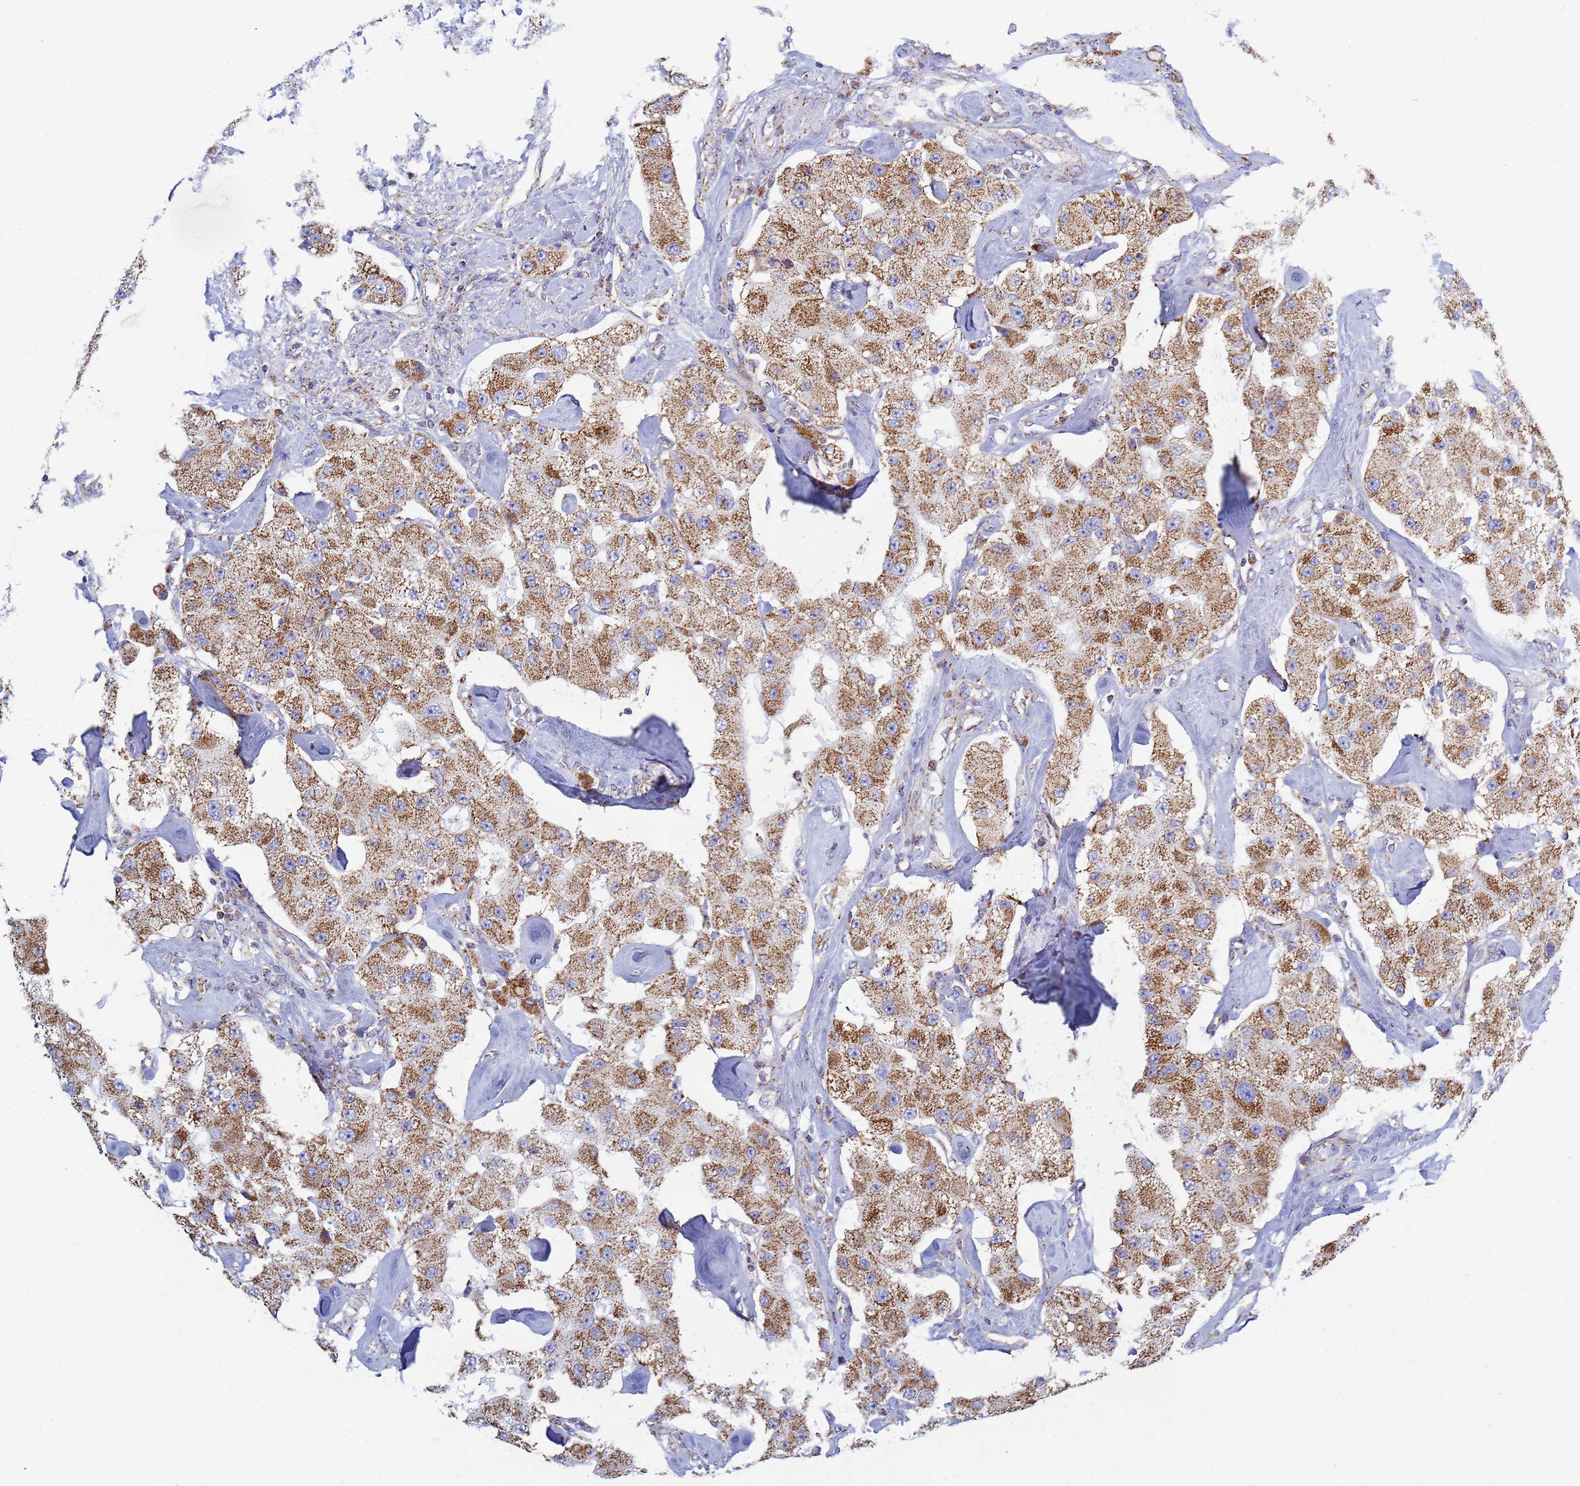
{"staining": {"intensity": "strong", "quantity": ">75%", "location": "cytoplasmic/membranous"}, "tissue": "carcinoid", "cell_type": "Tumor cells", "image_type": "cancer", "snomed": [{"axis": "morphology", "description": "Carcinoid, malignant, NOS"}, {"axis": "topography", "description": "Pancreas"}], "caption": "Strong cytoplasmic/membranous positivity for a protein is identified in approximately >75% of tumor cells of carcinoid (malignant) using IHC.", "gene": "COQ4", "patient": {"sex": "male", "age": 41}}